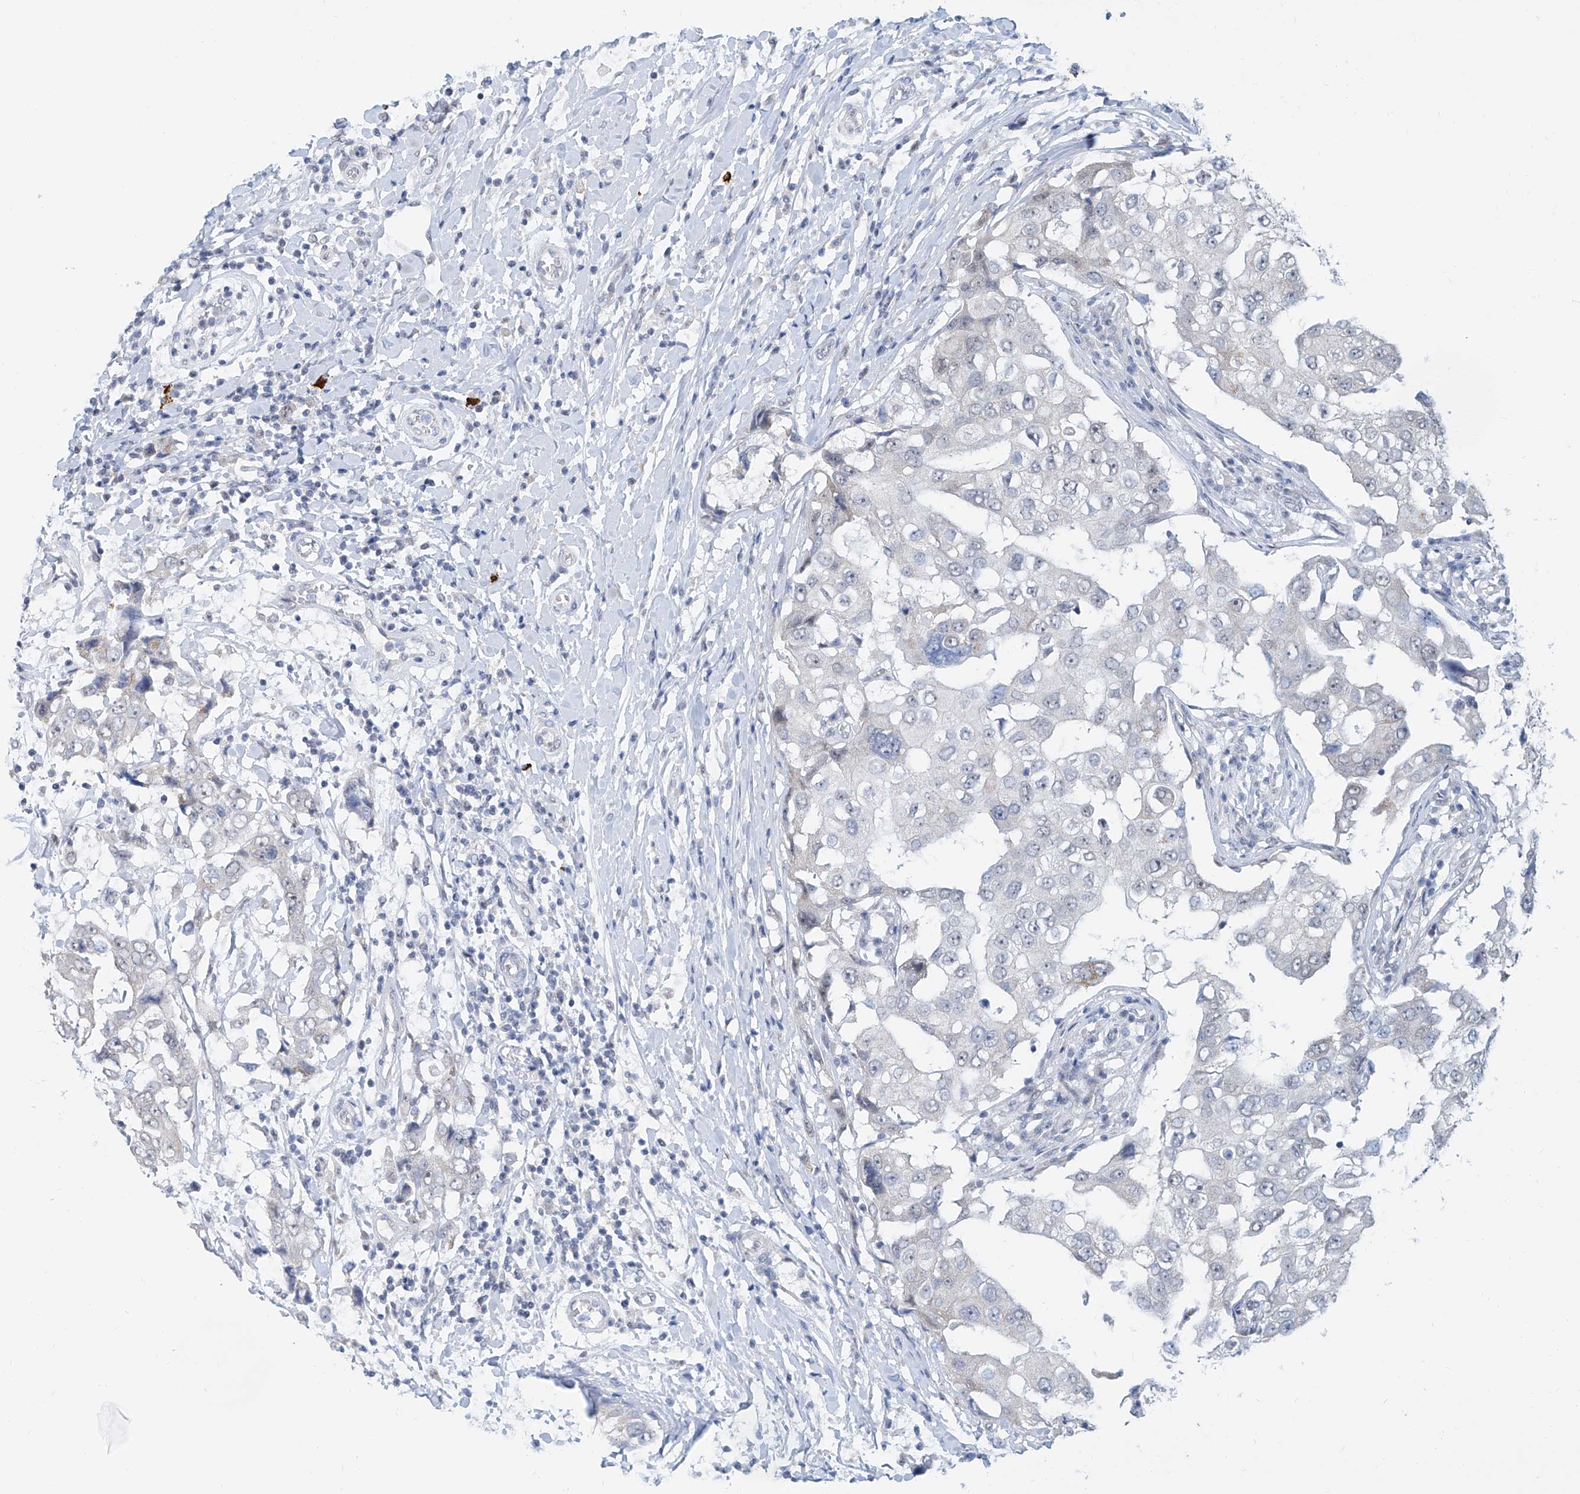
{"staining": {"intensity": "weak", "quantity": "<25%", "location": "nuclear"}, "tissue": "breast cancer", "cell_type": "Tumor cells", "image_type": "cancer", "snomed": [{"axis": "morphology", "description": "Duct carcinoma"}, {"axis": "topography", "description": "Breast"}], "caption": "A histopathology image of intraductal carcinoma (breast) stained for a protein demonstrates no brown staining in tumor cells.", "gene": "SDE2", "patient": {"sex": "female", "age": 27}}